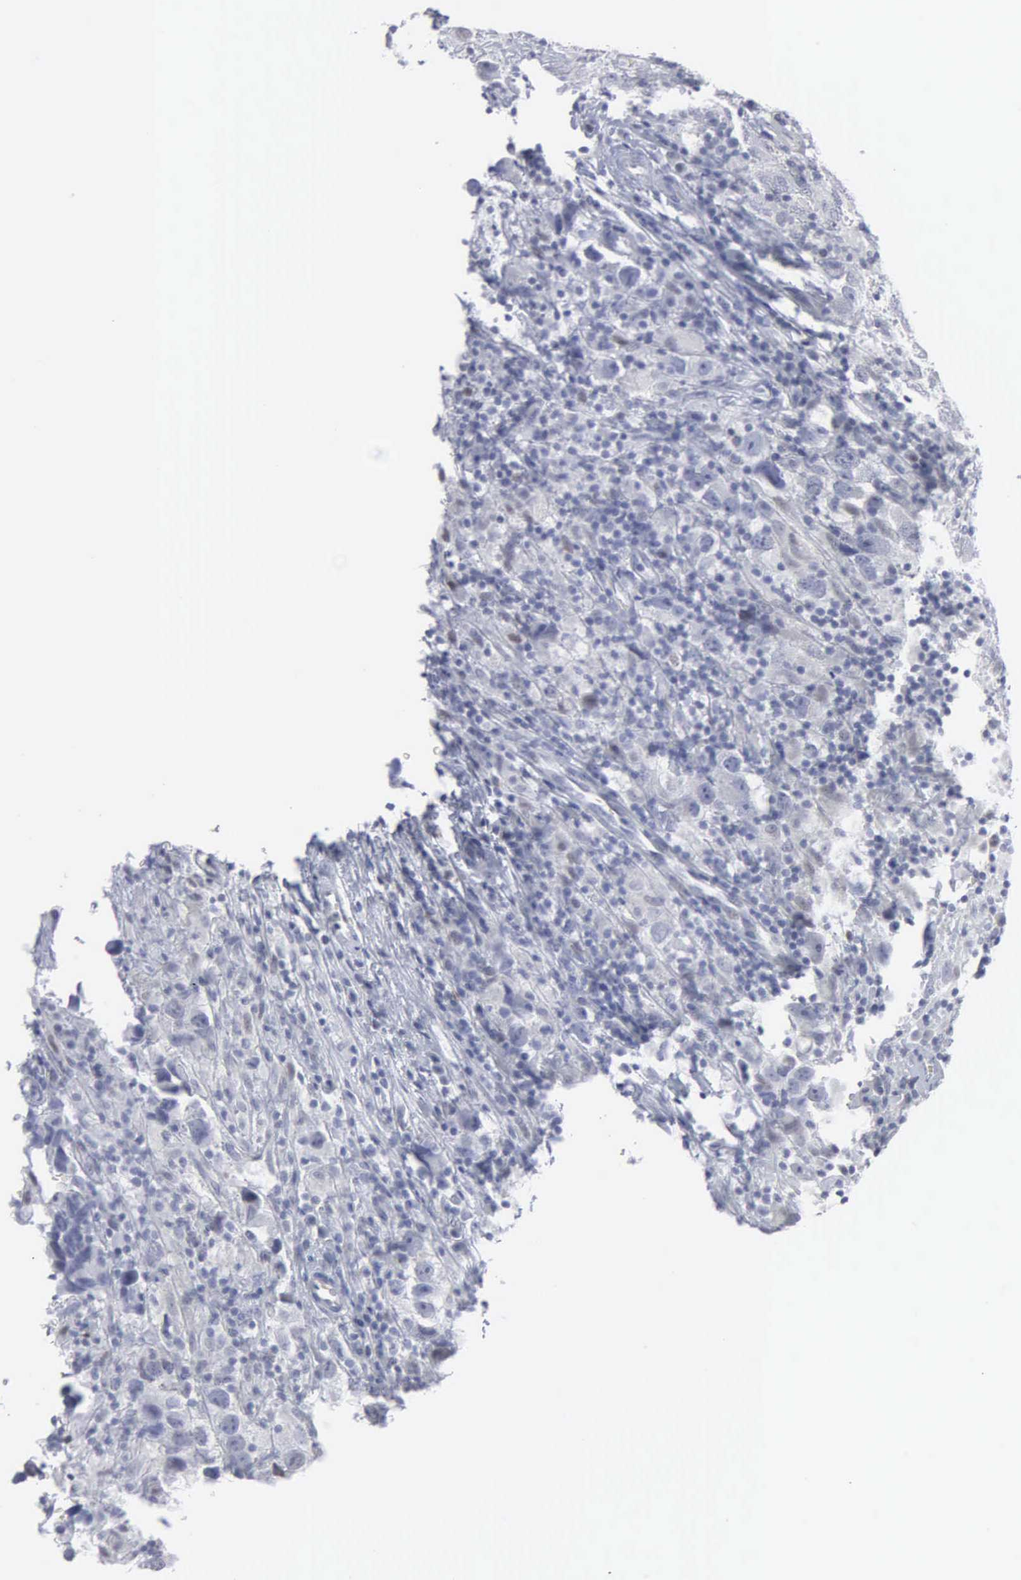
{"staining": {"intensity": "negative", "quantity": "none", "location": "none"}, "tissue": "testis cancer", "cell_type": "Tumor cells", "image_type": "cancer", "snomed": [{"axis": "morphology", "description": "Carcinoma, Embryonal, NOS"}, {"axis": "topography", "description": "Testis"}], "caption": "Immunohistochemistry histopathology image of neoplastic tissue: human embryonal carcinoma (testis) stained with DAB (3,3'-diaminobenzidine) shows no significant protein positivity in tumor cells. Brightfield microscopy of immunohistochemistry stained with DAB (3,3'-diaminobenzidine) (brown) and hematoxylin (blue), captured at high magnification.", "gene": "SPIN3", "patient": {"sex": "male", "age": 21}}